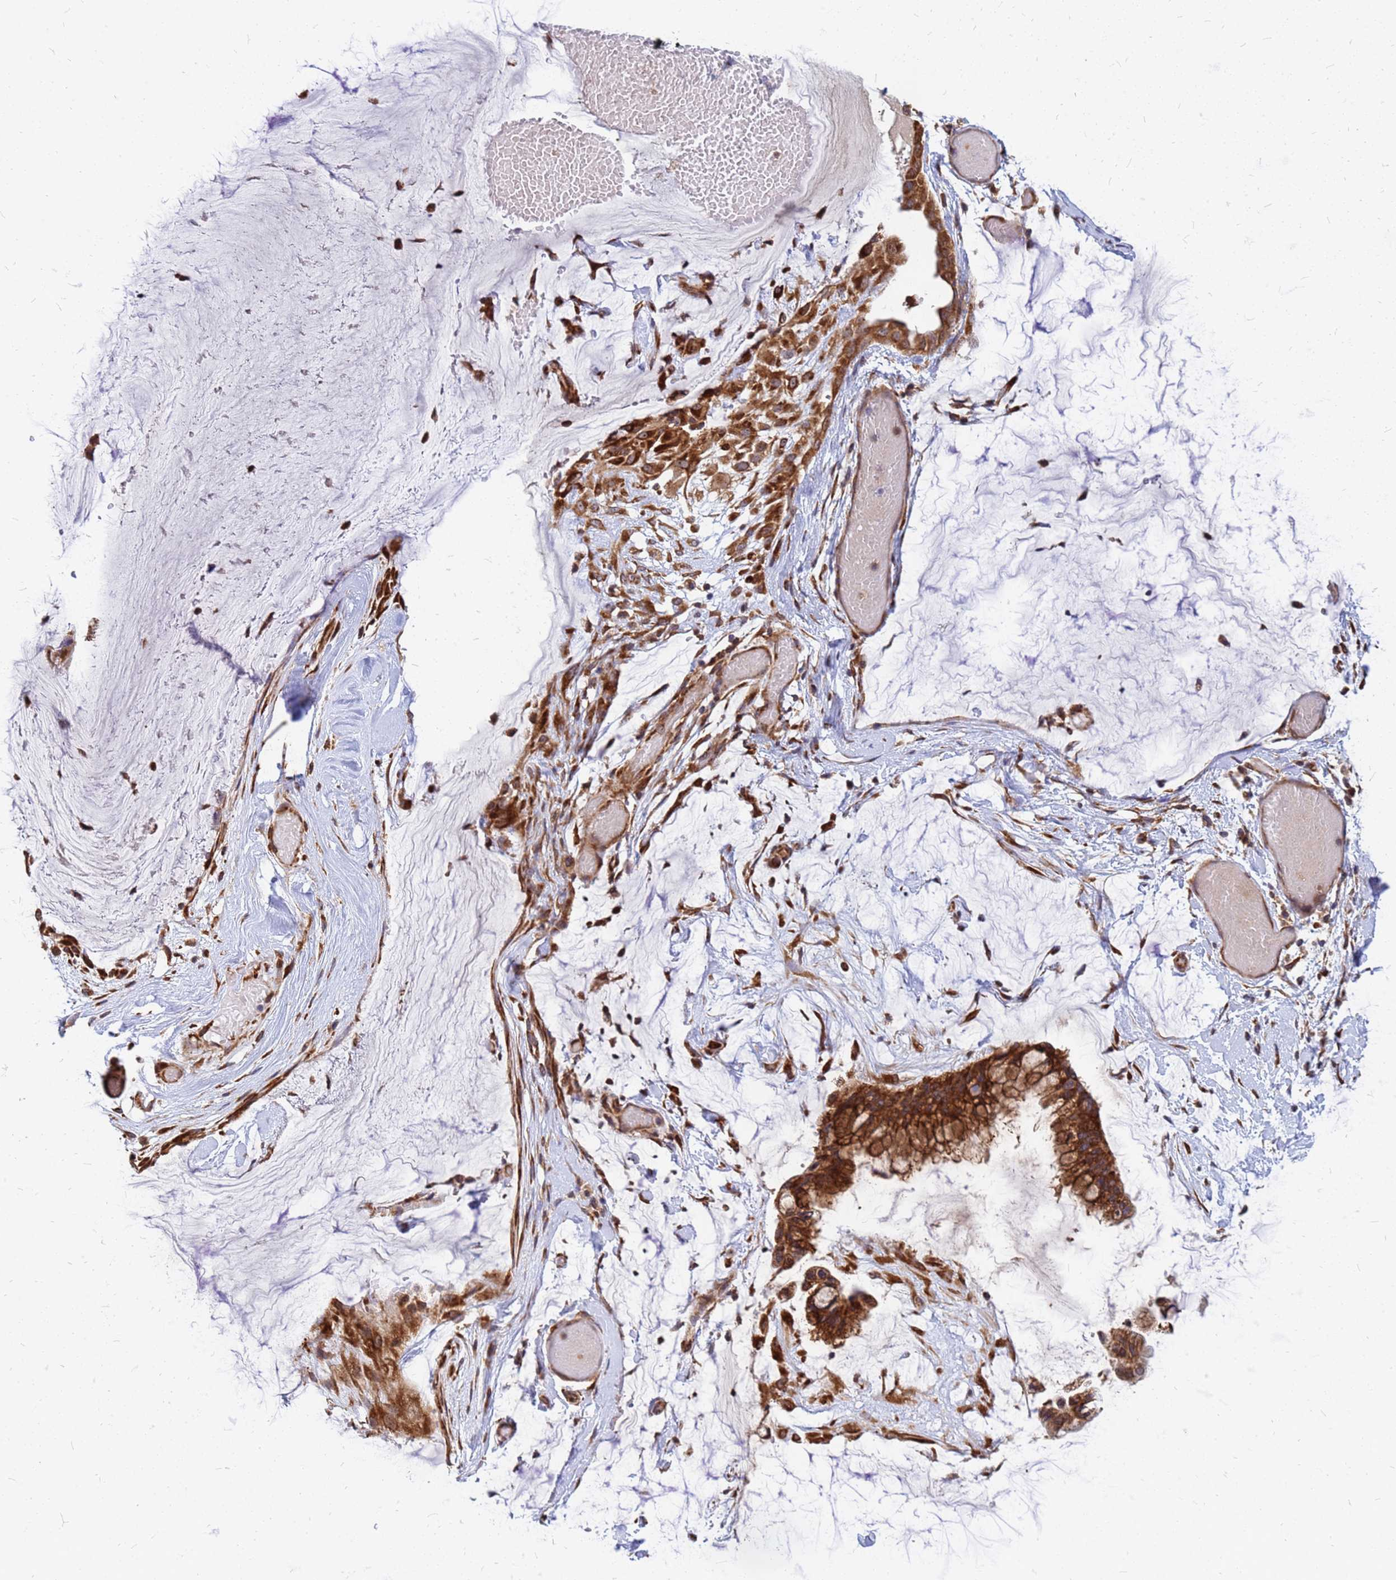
{"staining": {"intensity": "strong", "quantity": ">75%", "location": "cytoplasmic/membranous"}, "tissue": "ovarian cancer", "cell_type": "Tumor cells", "image_type": "cancer", "snomed": [{"axis": "morphology", "description": "Cystadenocarcinoma, mucinous, NOS"}, {"axis": "topography", "description": "Ovary"}], "caption": "Immunohistochemistry of human mucinous cystadenocarcinoma (ovarian) demonstrates high levels of strong cytoplasmic/membranous expression in approximately >75% of tumor cells.", "gene": "RPL8", "patient": {"sex": "female", "age": 39}}